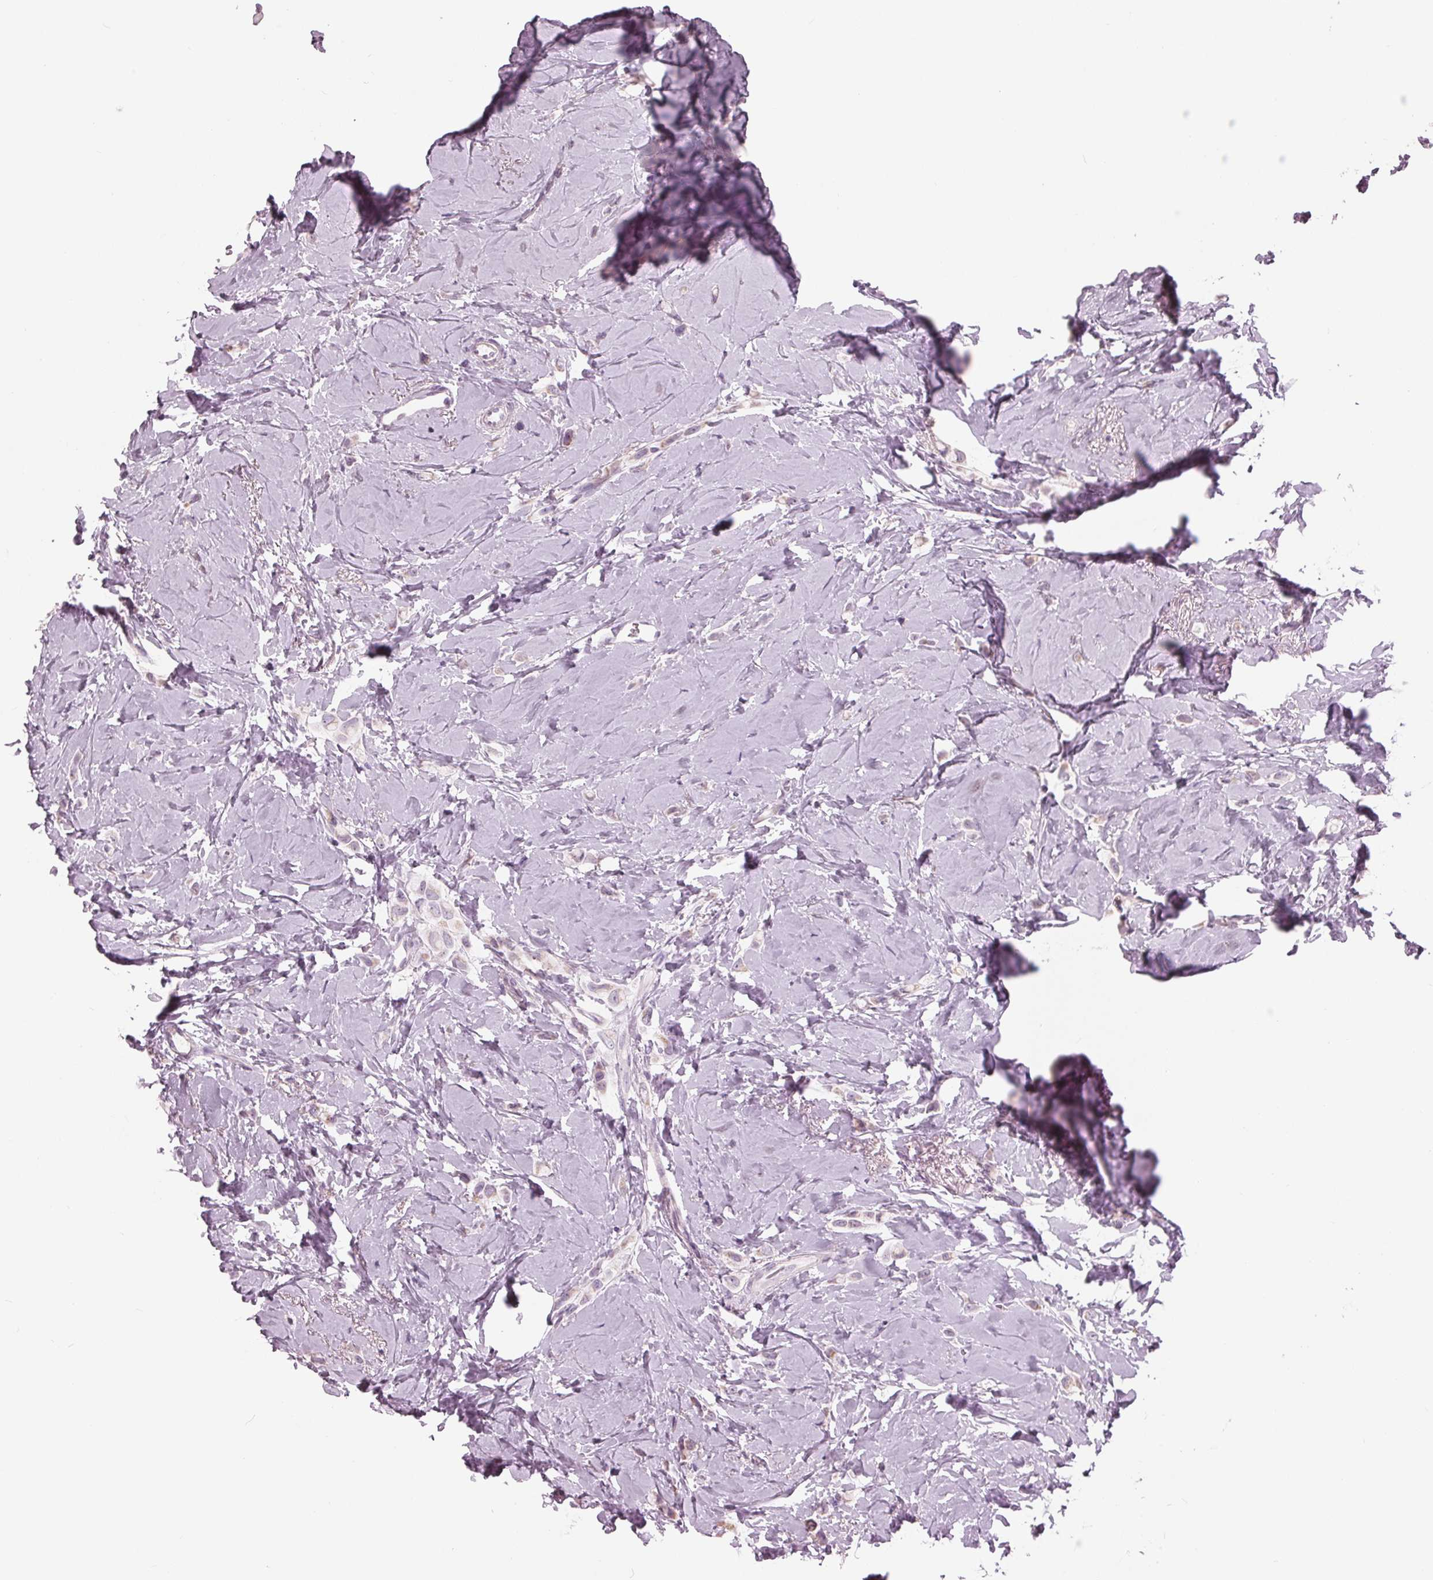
{"staining": {"intensity": "negative", "quantity": "none", "location": "none"}, "tissue": "breast cancer", "cell_type": "Tumor cells", "image_type": "cancer", "snomed": [{"axis": "morphology", "description": "Lobular carcinoma"}, {"axis": "topography", "description": "Breast"}], "caption": "Immunohistochemistry (IHC) of breast lobular carcinoma exhibits no staining in tumor cells.", "gene": "SAMD4A", "patient": {"sex": "female", "age": 66}}